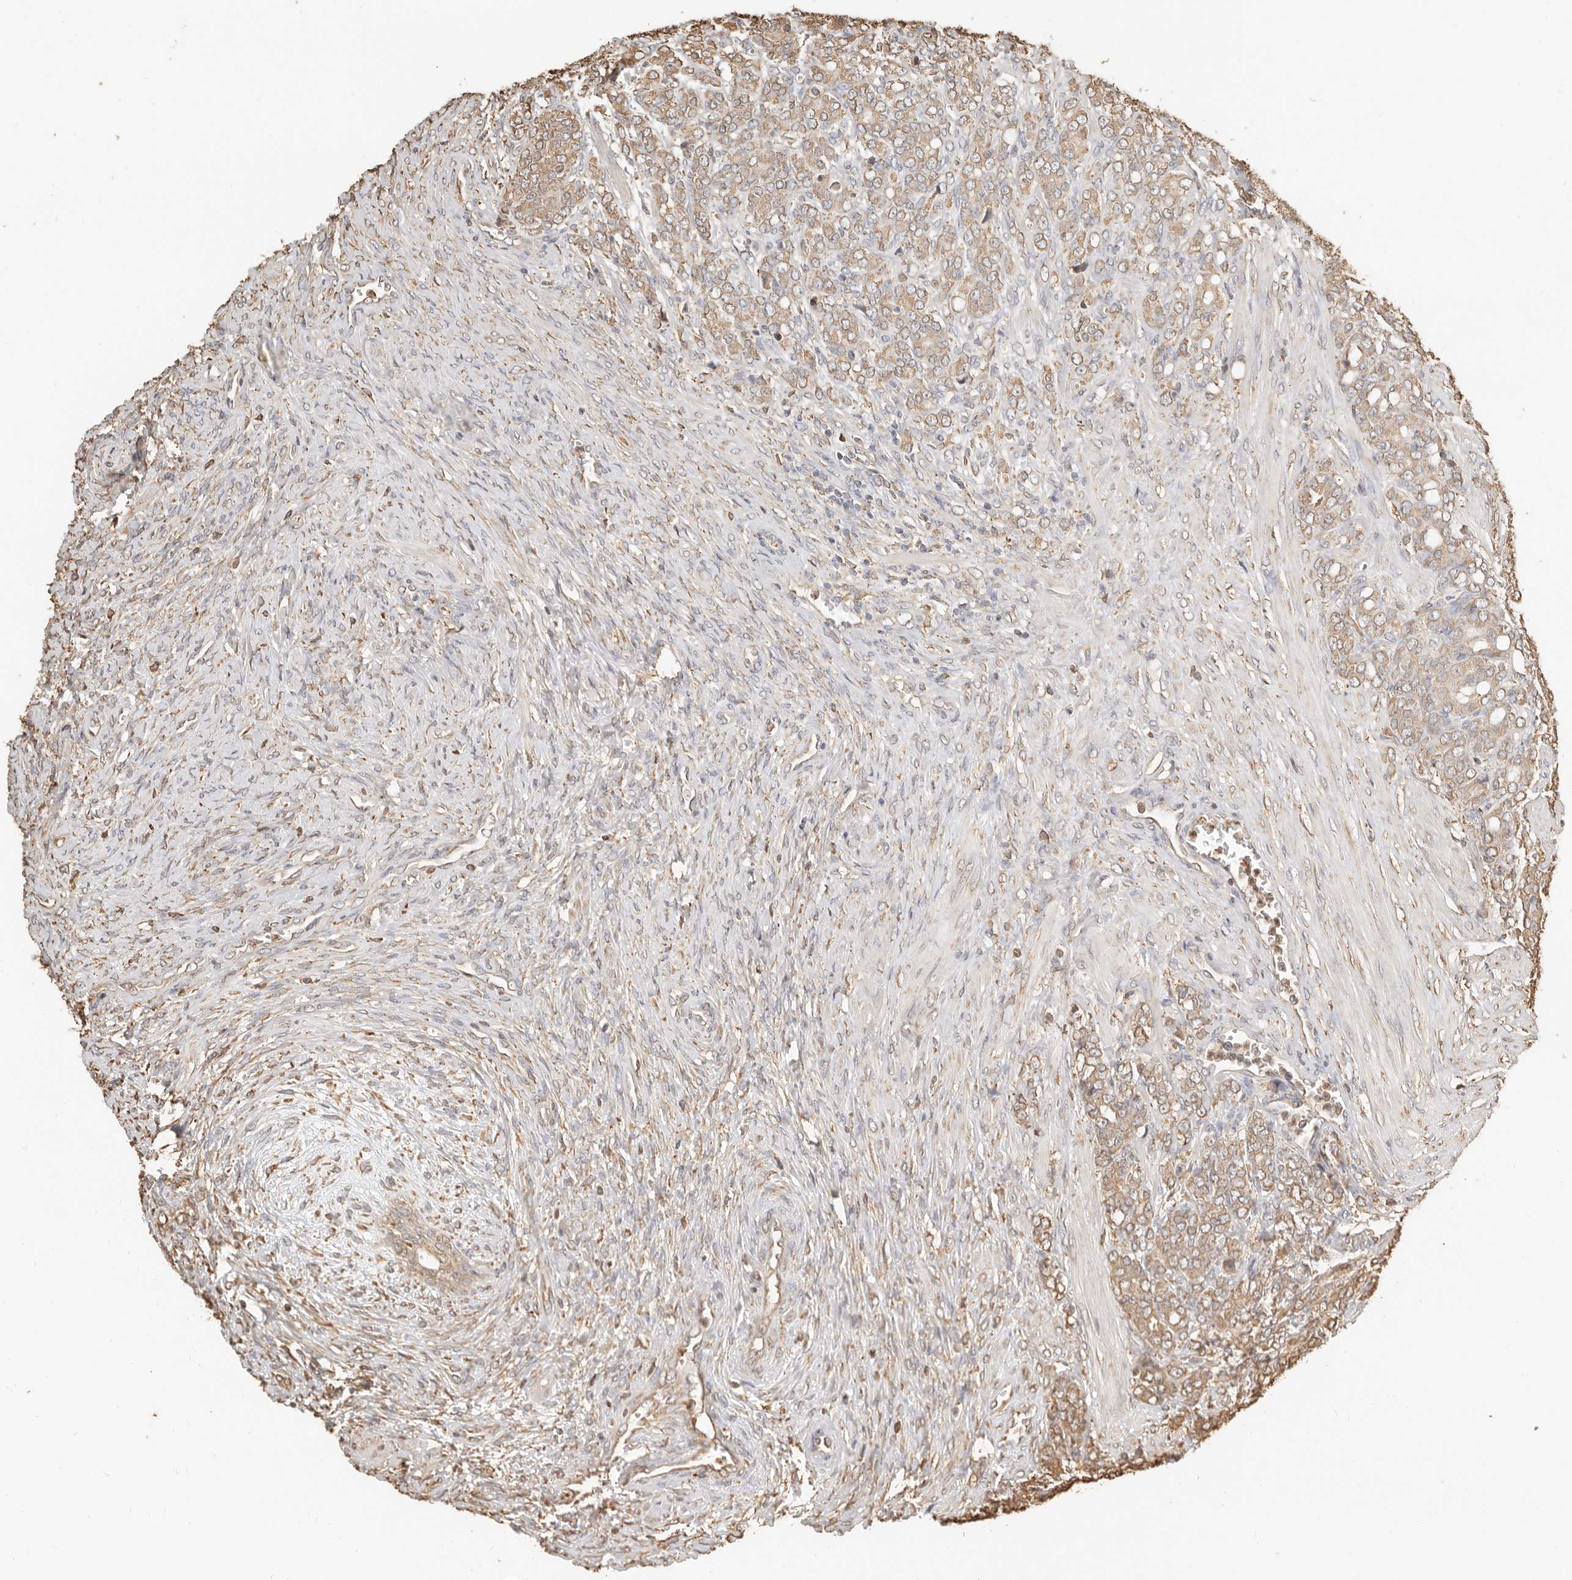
{"staining": {"intensity": "moderate", "quantity": "25%-75%", "location": "cytoplasmic/membranous"}, "tissue": "prostate cancer", "cell_type": "Tumor cells", "image_type": "cancer", "snomed": [{"axis": "morphology", "description": "Adenocarcinoma, High grade"}, {"axis": "topography", "description": "Prostate"}], "caption": "High-grade adenocarcinoma (prostate) stained for a protein (brown) demonstrates moderate cytoplasmic/membranous positive expression in approximately 25%-75% of tumor cells.", "gene": "ARHGEF10L", "patient": {"sex": "male", "age": 62}}